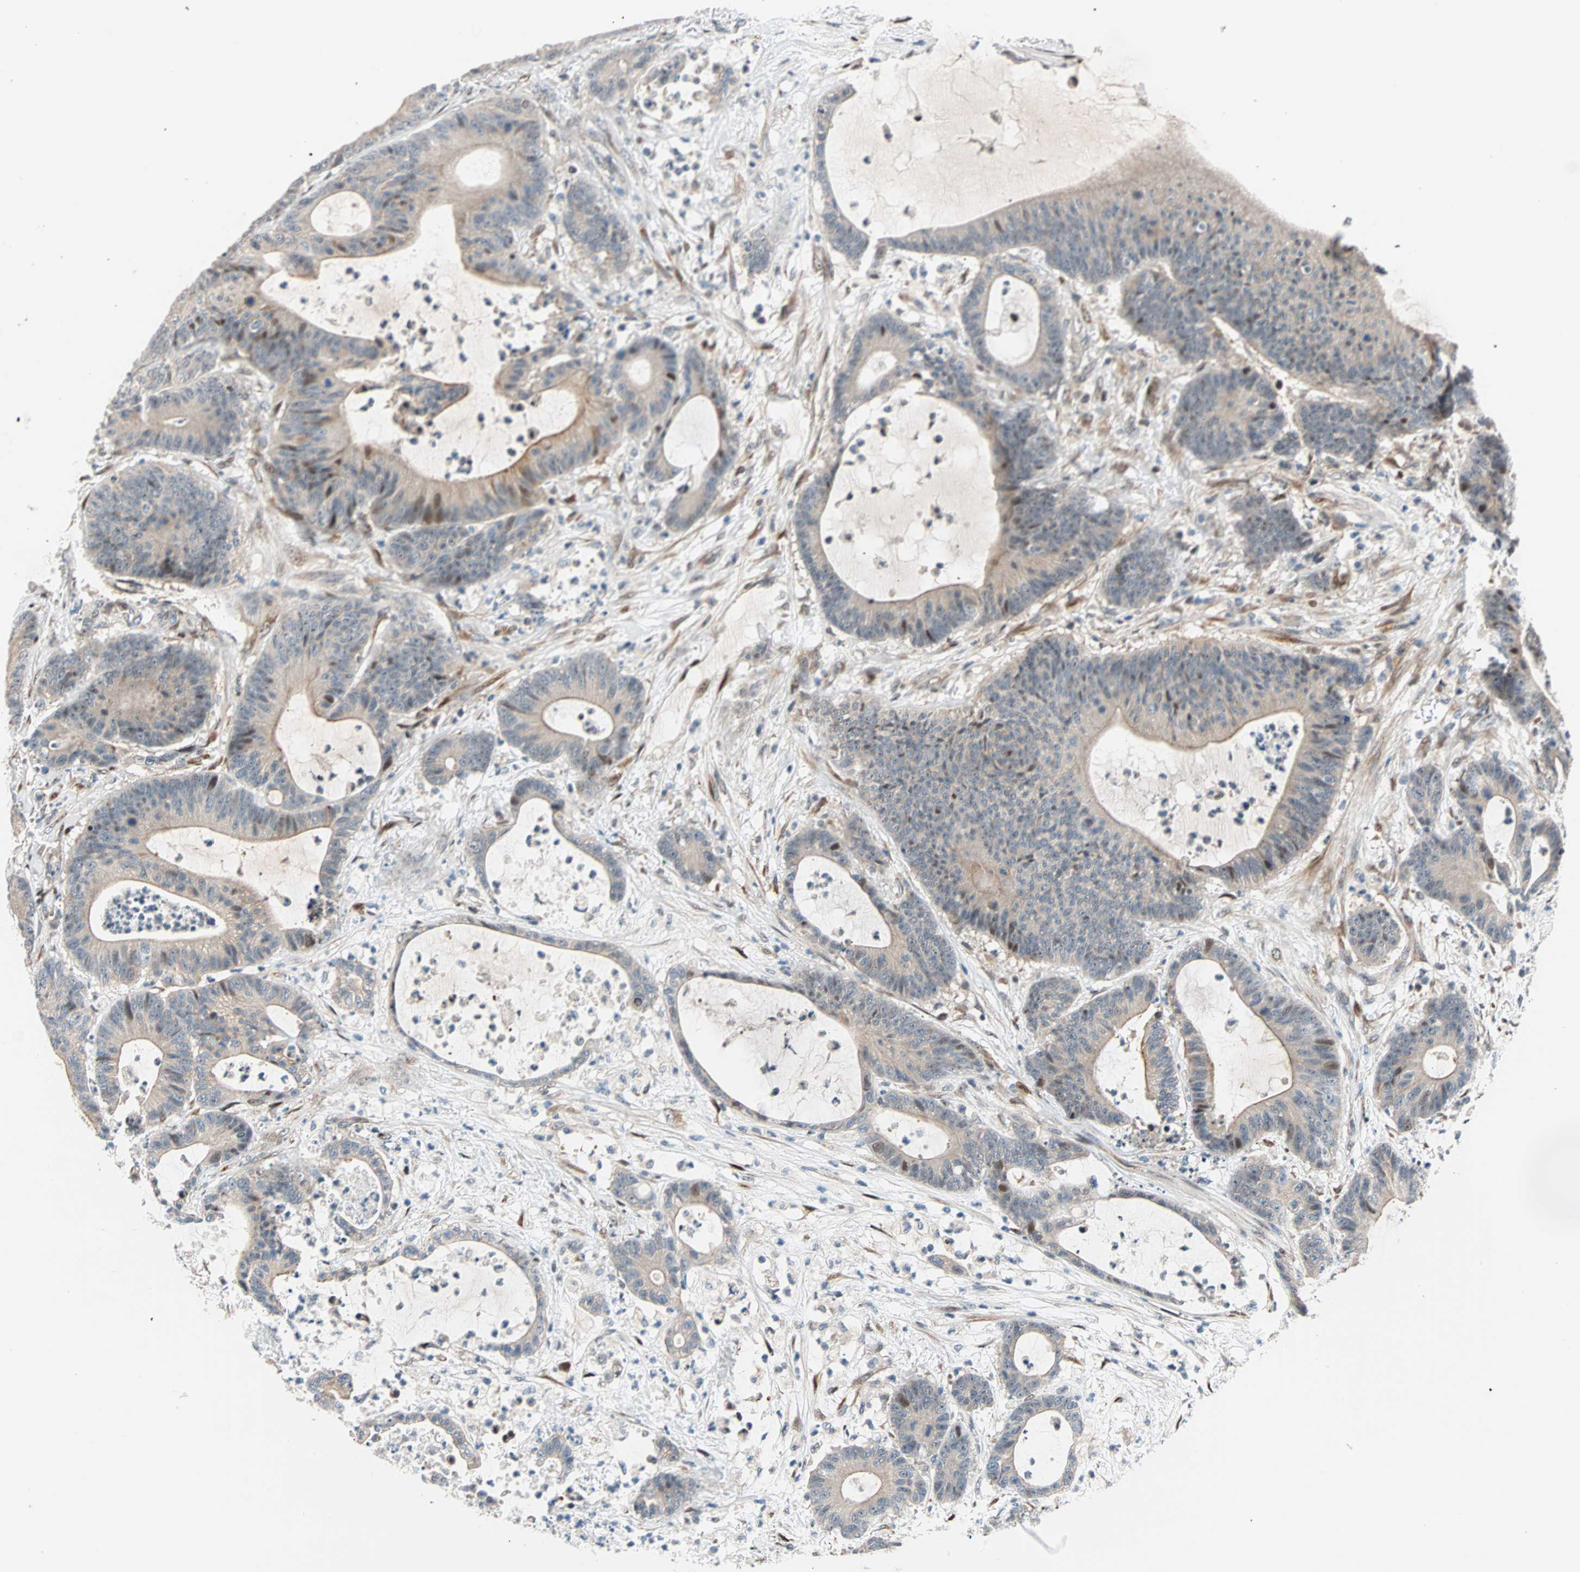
{"staining": {"intensity": "weak", "quantity": ">75%", "location": "cytoplasmic/membranous"}, "tissue": "colorectal cancer", "cell_type": "Tumor cells", "image_type": "cancer", "snomed": [{"axis": "morphology", "description": "Adenocarcinoma, NOS"}, {"axis": "topography", "description": "Colon"}], "caption": "Human colorectal cancer (adenocarcinoma) stained for a protein (brown) reveals weak cytoplasmic/membranous positive positivity in approximately >75% of tumor cells.", "gene": "HECW1", "patient": {"sex": "female", "age": 84}}